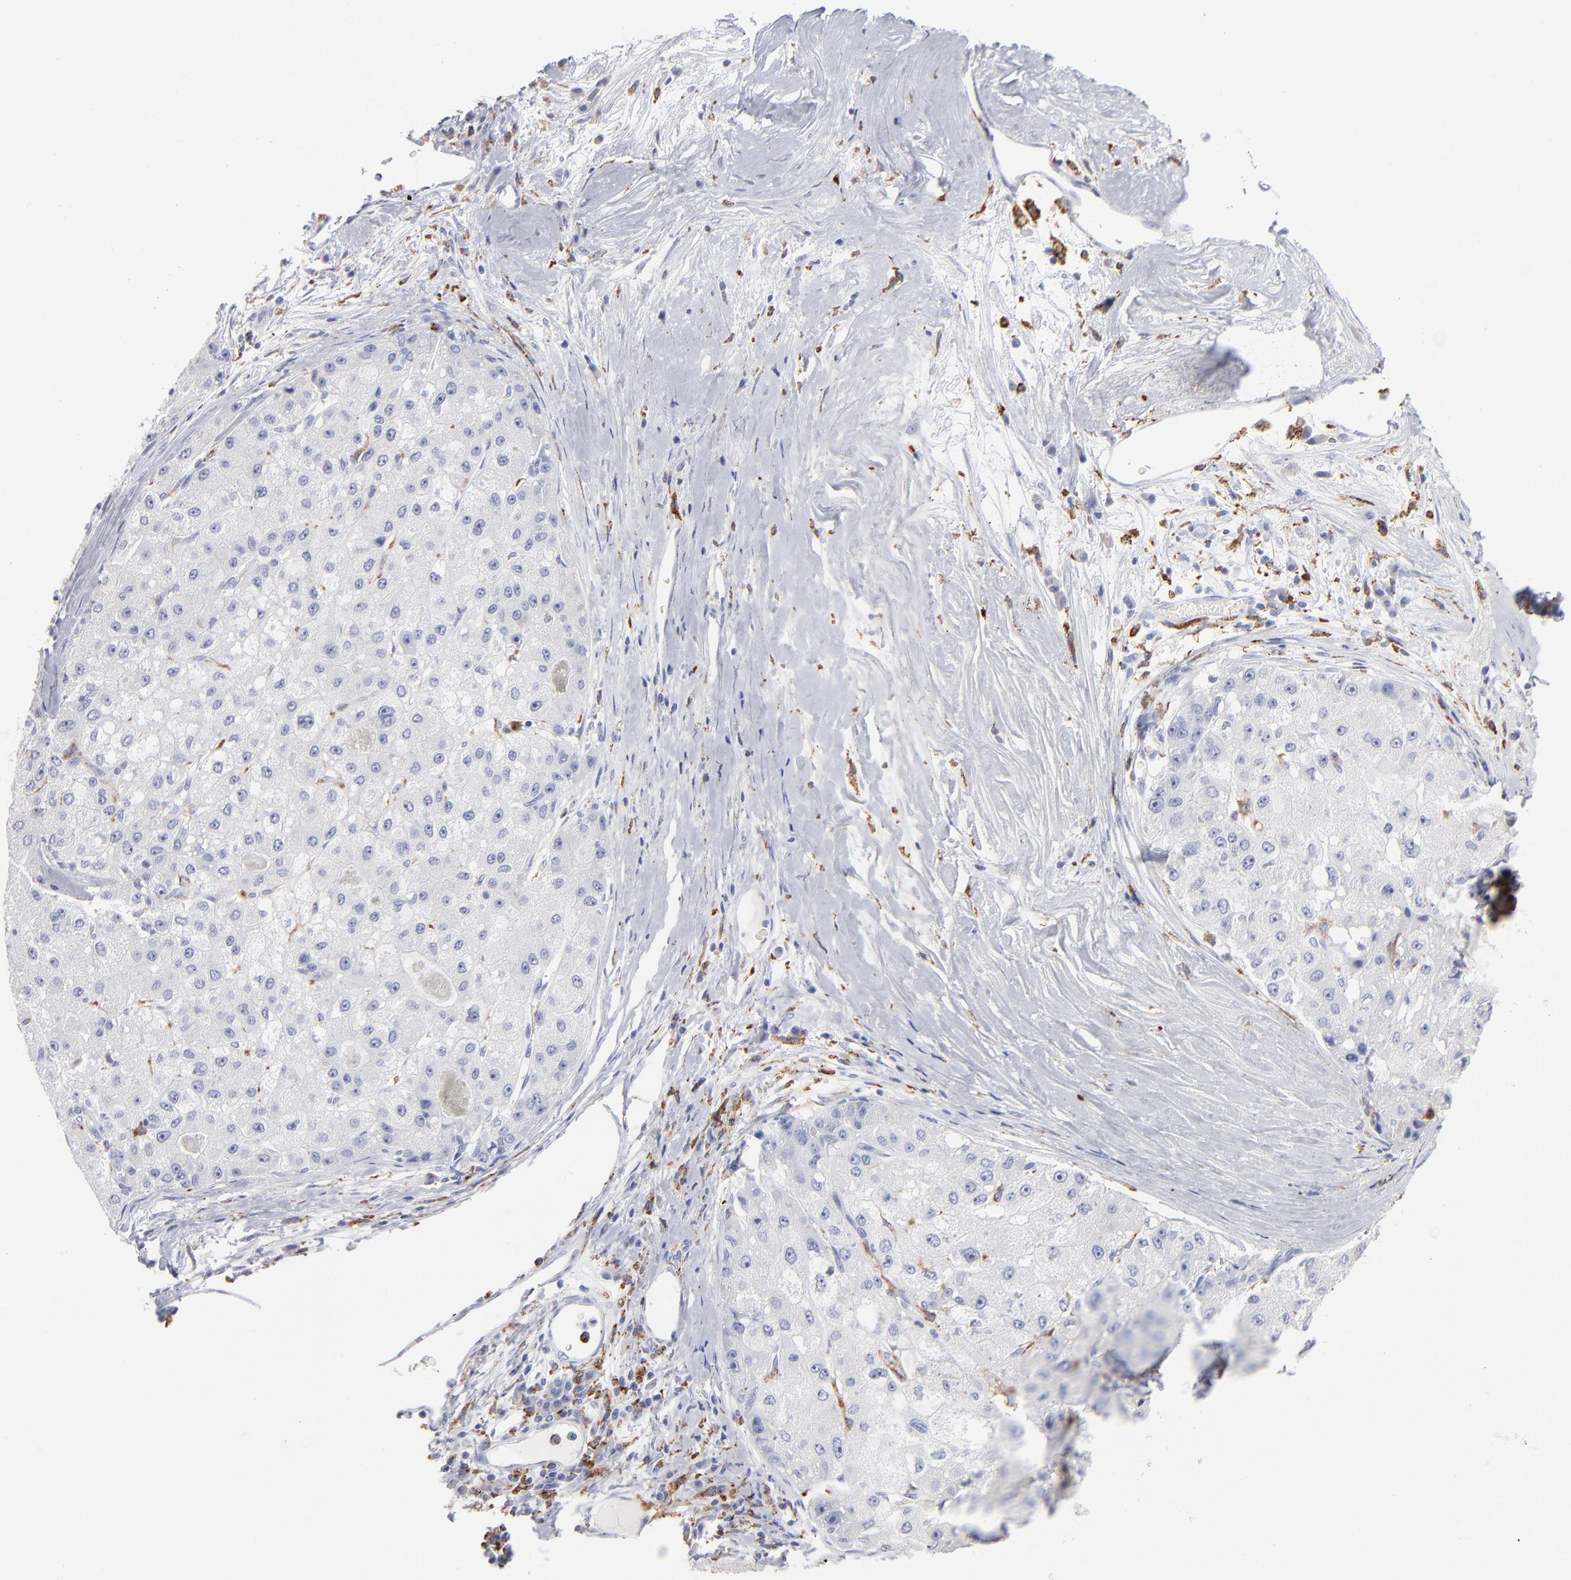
{"staining": {"intensity": "negative", "quantity": "none", "location": "none"}, "tissue": "liver cancer", "cell_type": "Tumor cells", "image_type": "cancer", "snomed": [{"axis": "morphology", "description": "Carcinoma, Hepatocellular, NOS"}, {"axis": "topography", "description": "Liver"}], "caption": "A micrograph of hepatocellular carcinoma (liver) stained for a protein reveals no brown staining in tumor cells.", "gene": "CD180", "patient": {"sex": "male", "age": 80}}